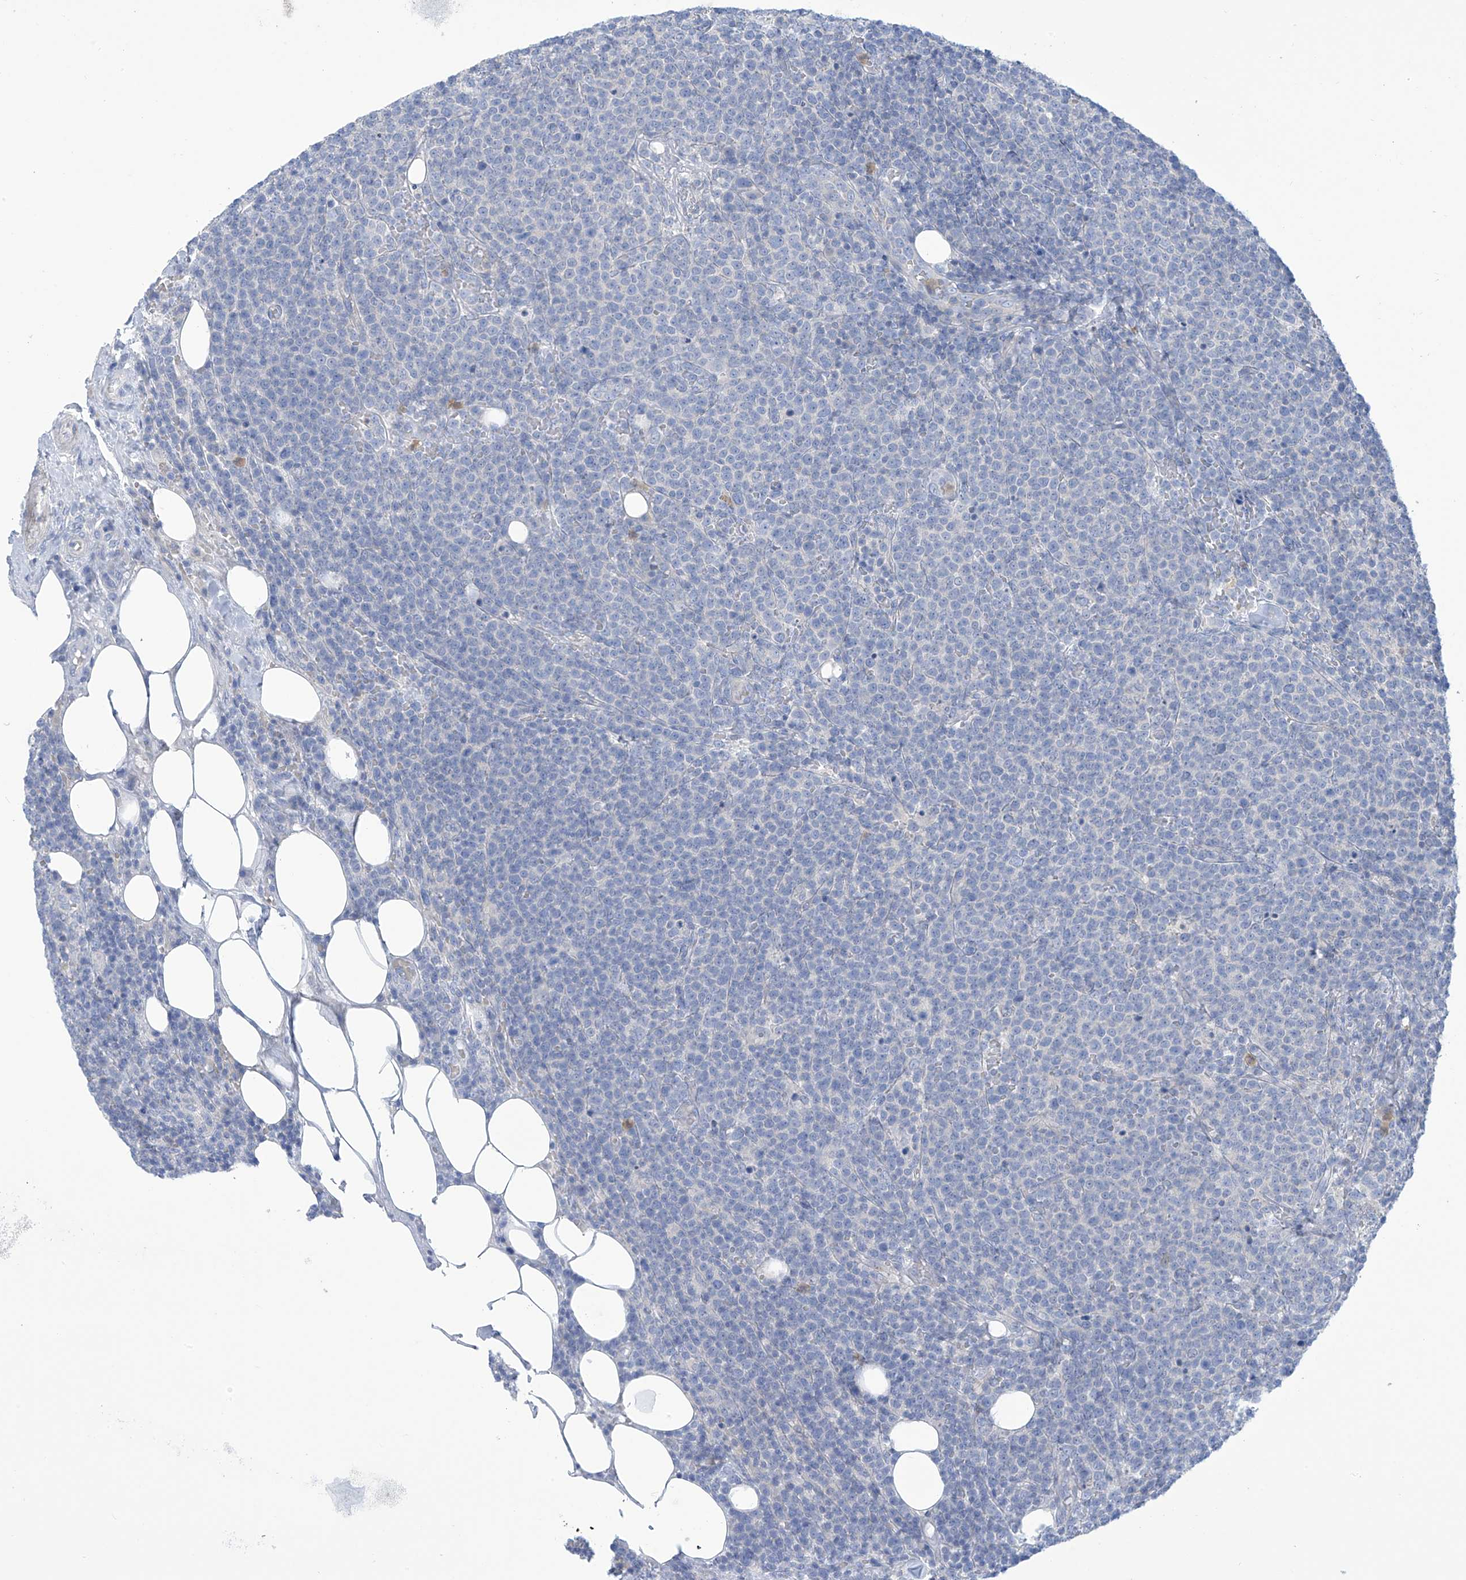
{"staining": {"intensity": "negative", "quantity": "none", "location": "none"}, "tissue": "lymphoma", "cell_type": "Tumor cells", "image_type": "cancer", "snomed": [{"axis": "morphology", "description": "Malignant lymphoma, non-Hodgkin's type, High grade"}, {"axis": "topography", "description": "Lymph node"}], "caption": "This is an IHC micrograph of human lymphoma. There is no positivity in tumor cells.", "gene": "FABP2", "patient": {"sex": "male", "age": 61}}